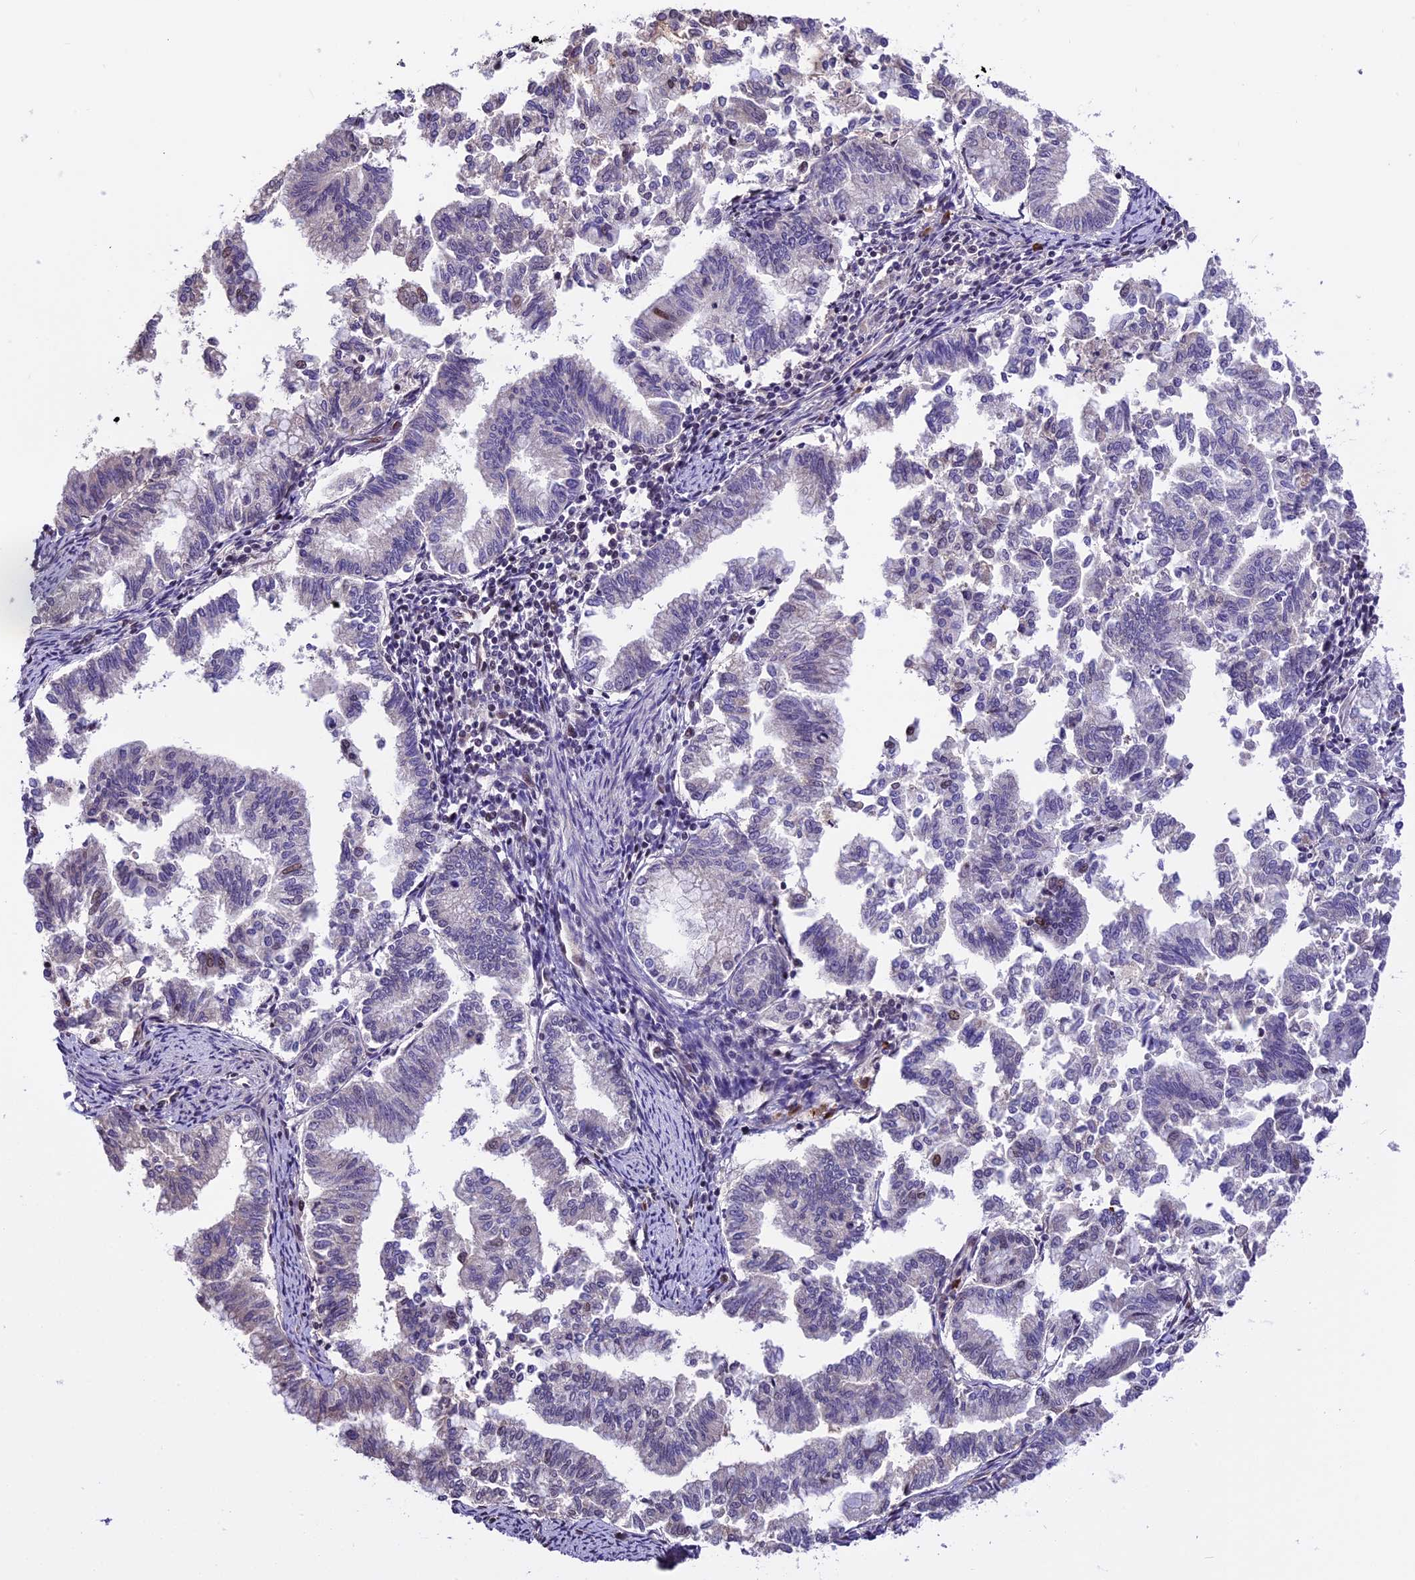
{"staining": {"intensity": "moderate", "quantity": "<25%", "location": "nuclear"}, "tissue": "endometrial cancer", "cell_type": "Tumor cells", "image_type": "cancer", "snomed": [{"axis": "morphology", "description": "Adenocarcinoma, NOS"}, {"axis": "topography", "description": "Endometrium"}], "caption": "Immunohistochemical staining of endometrial cancer demonstrates low levels of moderate nuclear expression in approximately <25% of tumor cells.", "gene": "POLR3E", "patient": {"sex": "female", "age": 79}}